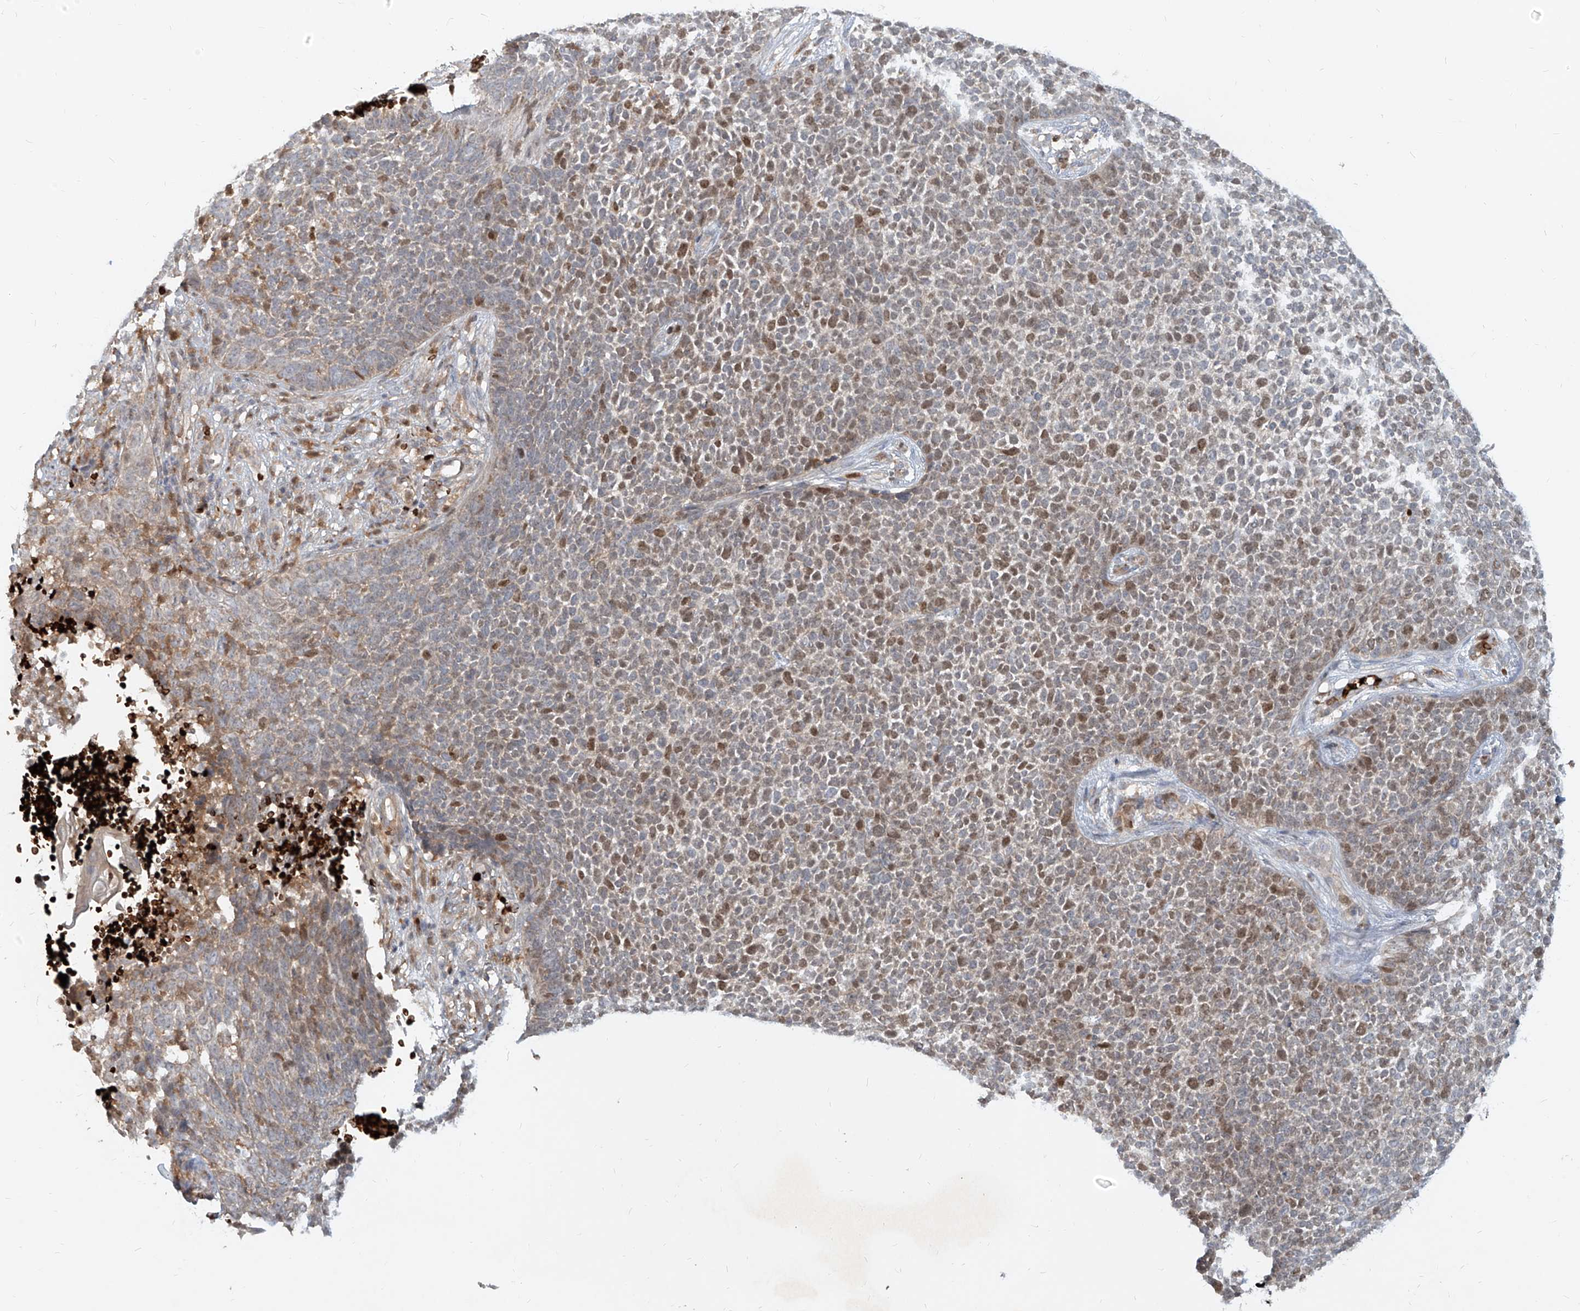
{"staining": {"intensity": "moderate", "quantity": "<25%", "location": "nuclear"}, "tissue": "skin cancer", "cell_type": "Tumor cells", "image_type": "cancer", "snomed": [{"axis": "morphology", "description": "Basal cell carcinoma"}, {"axis": "topography", "description": "Skin"}], "caption": "Moderate nuclear positivity is present in approximately <25% of tumor cells in basal cell carcinoma (skin). (DAB = brown stain, brightfield microscopy at high magnification).", "gene": "FGD2", "patient": {"sex": "female", "age": 84}}